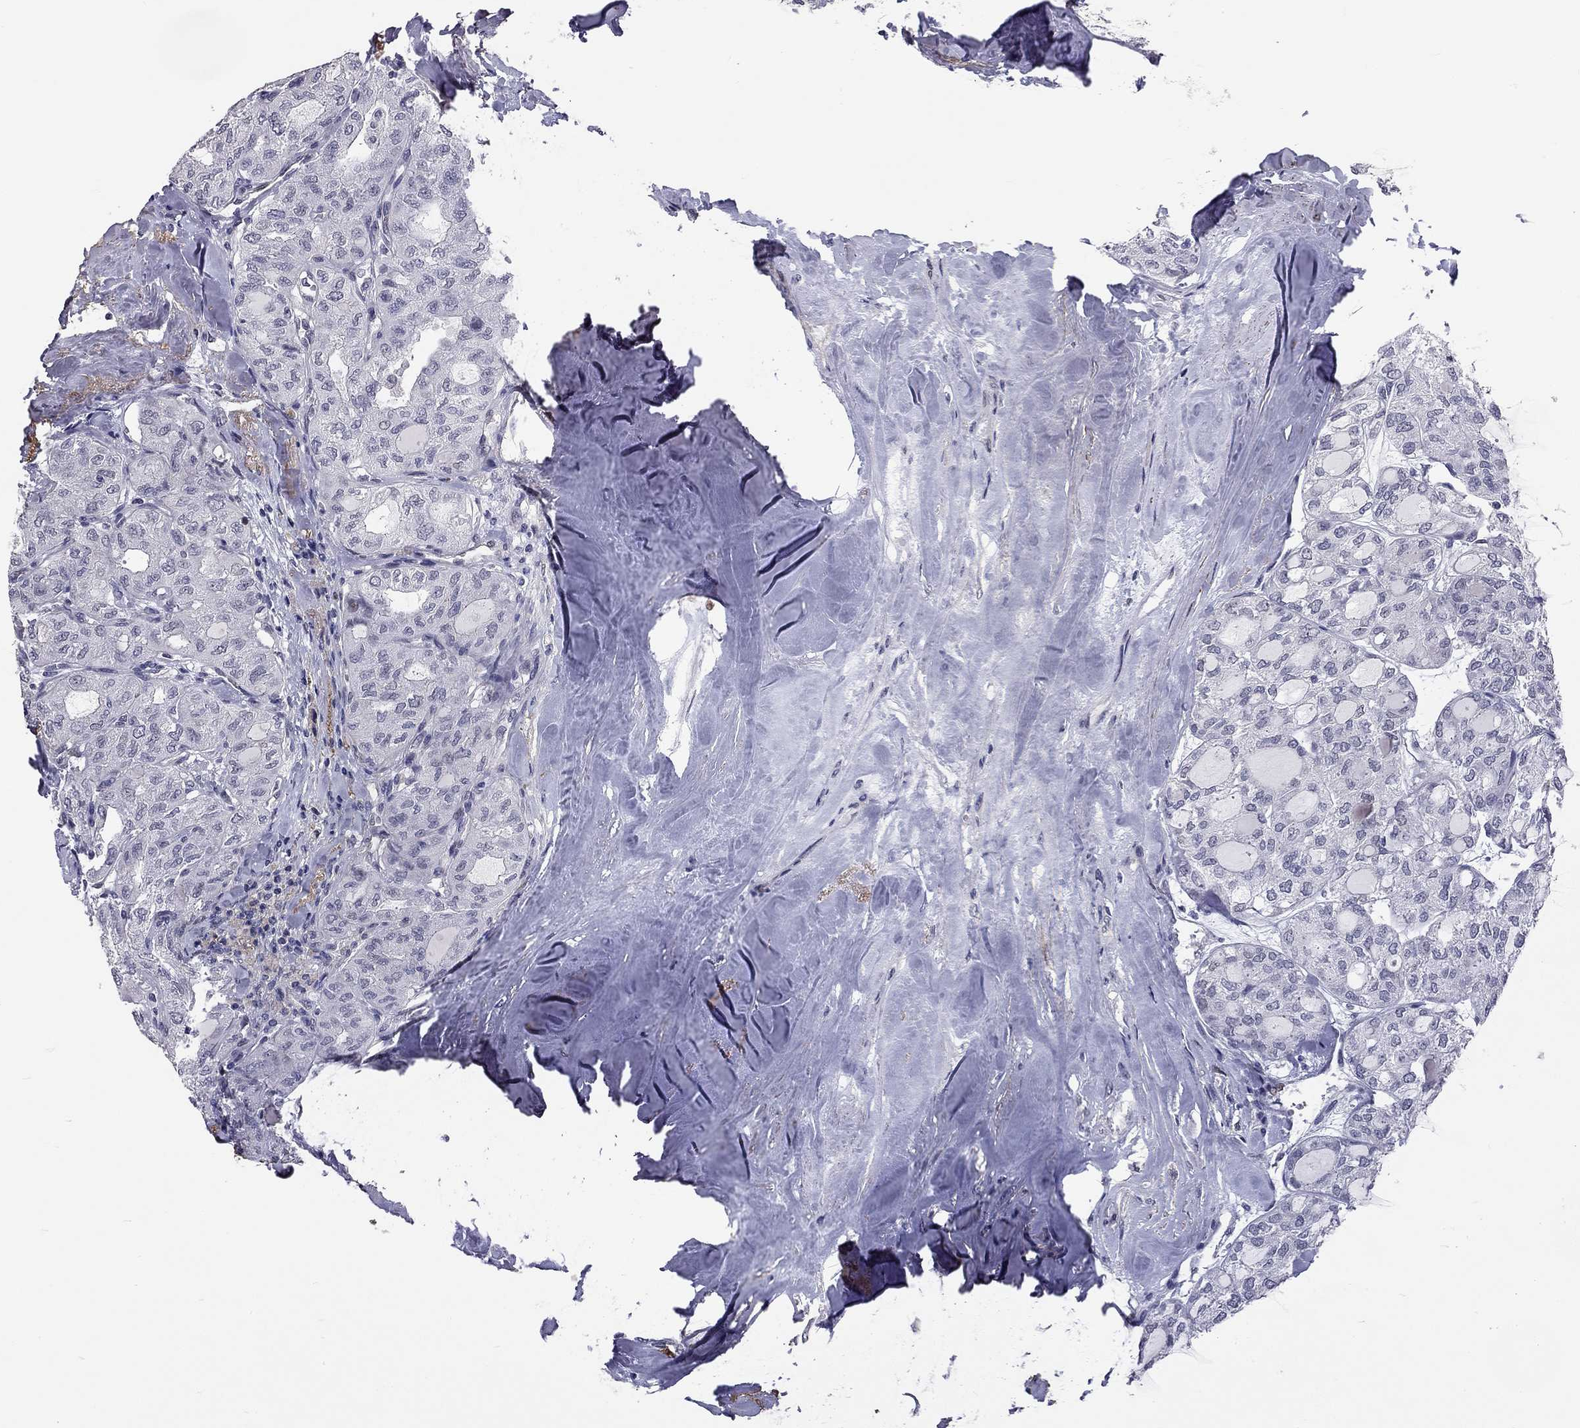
{"staining": {"intensity": "negative", "quantity": "none", "location": "none"}, "tissue": "thyroid cancer", "cell_type": "Tumor cells", "image_type": "cancer", "snomed": [{"axis": "morphology", "description": "Follicular adenoma carcinoma, NOS"}, {"axis": "topography", "description": "Thyroid gland"}], "caption": "A micrograph of thyroid cancer (follicular adenoma carcinoma) stained for a protein exhibits no brown staining in tumor cells.", "gene": "GJB4", "patient": {"sex": "male", "age": 75}}